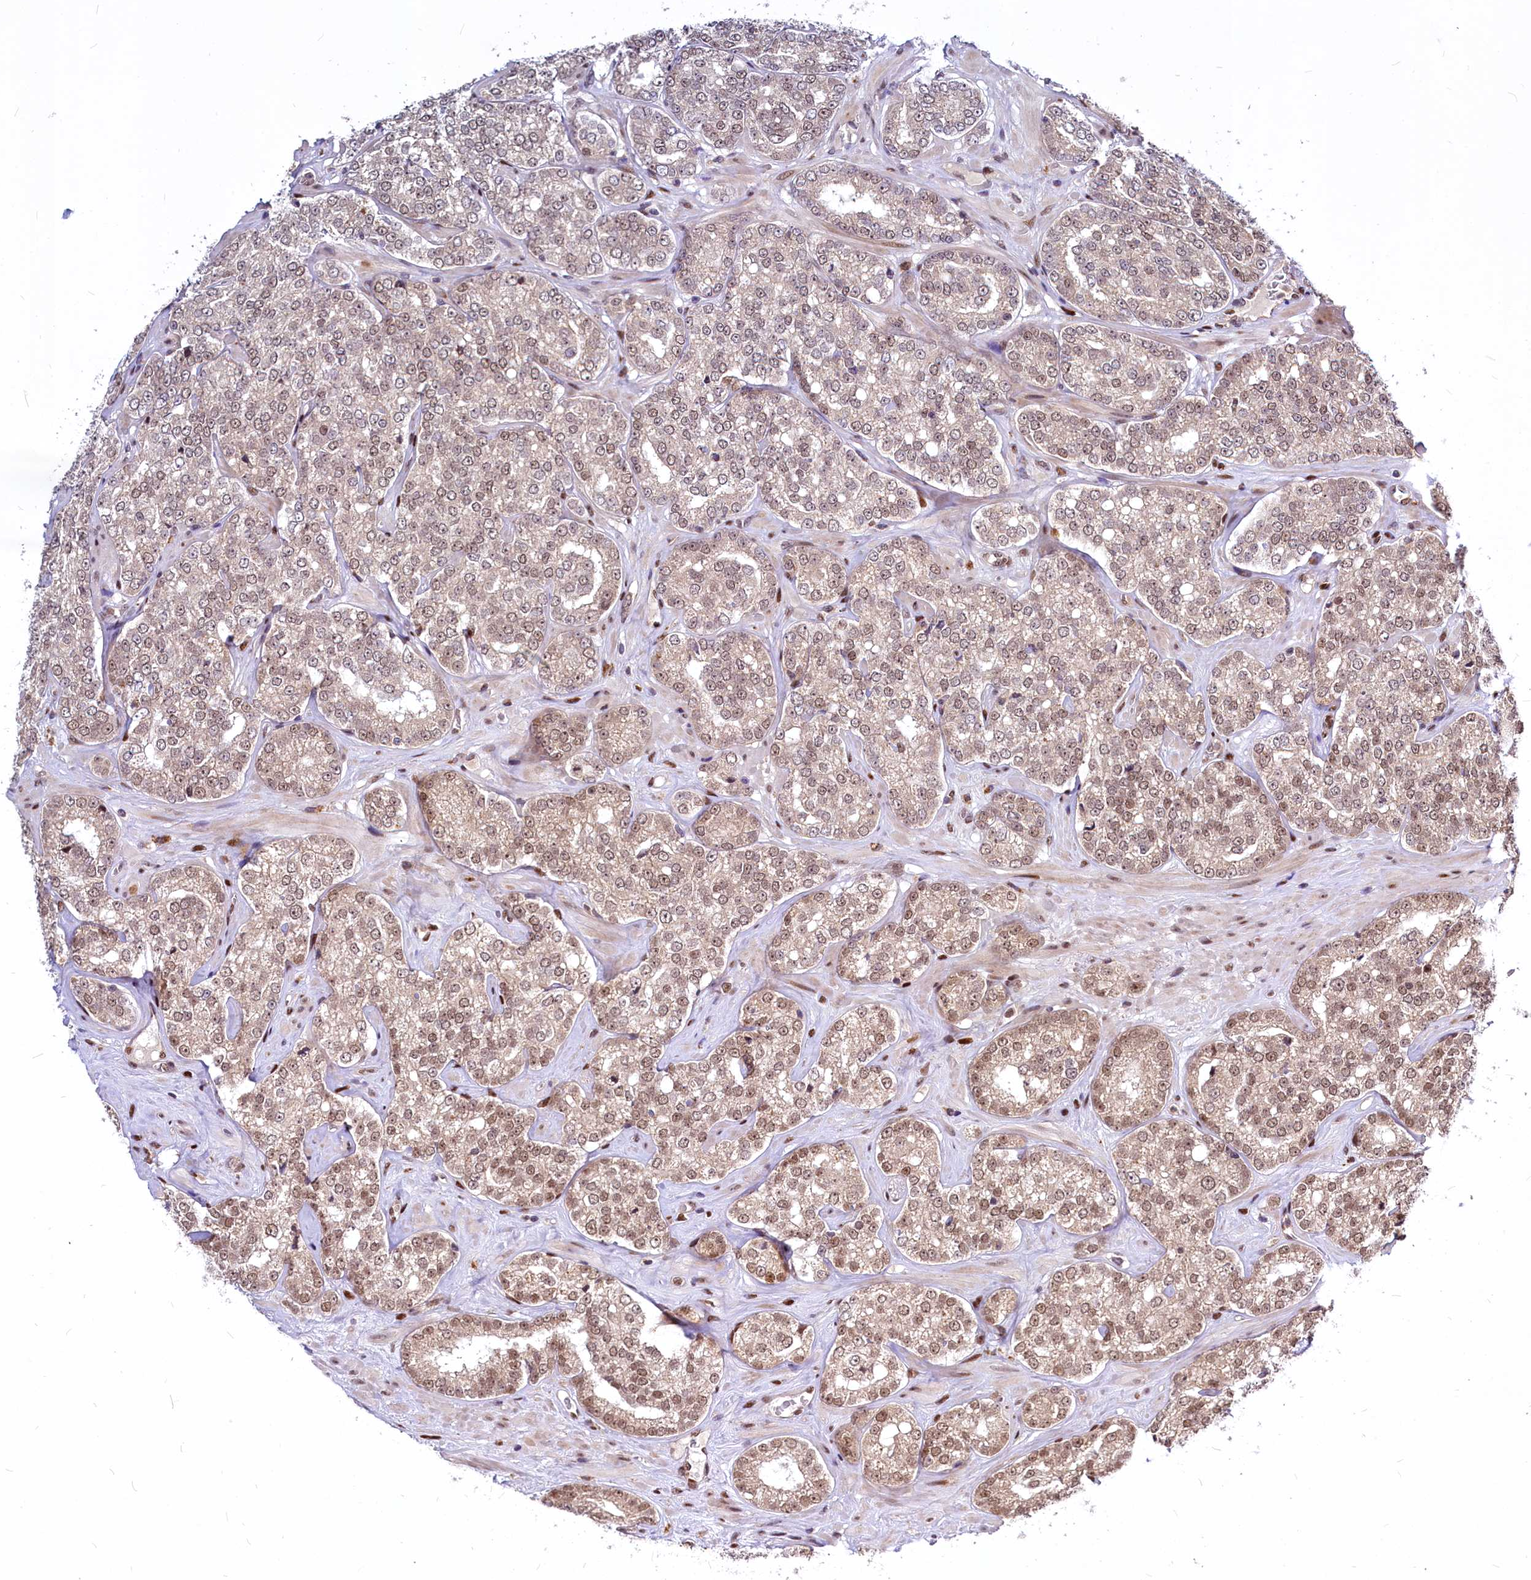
{"staining": {"intensity": "moderate", "quantity": ">75%", "location": "nuclear"}, "tissue": "prostate cancer", "cell_type": "Tumor cells", "image_type": "cancer", "snomed": [{"axis": "morphology", "description": "Normal tissue, NOS"}, {"axis": "morphology", "description": "Adenocarcinoma, High grade"}, {"axis": "topography", "description": "Prostate"}], "caption": "There is medium levels of moderate nuclear expression in tumor cells of adenocarcinoma (high-grade) (prostate), as demonstrated by immunohistochemical staining (brown color).", "gene": "MAML2", "patient": {"sex": "male", "age": 83}}